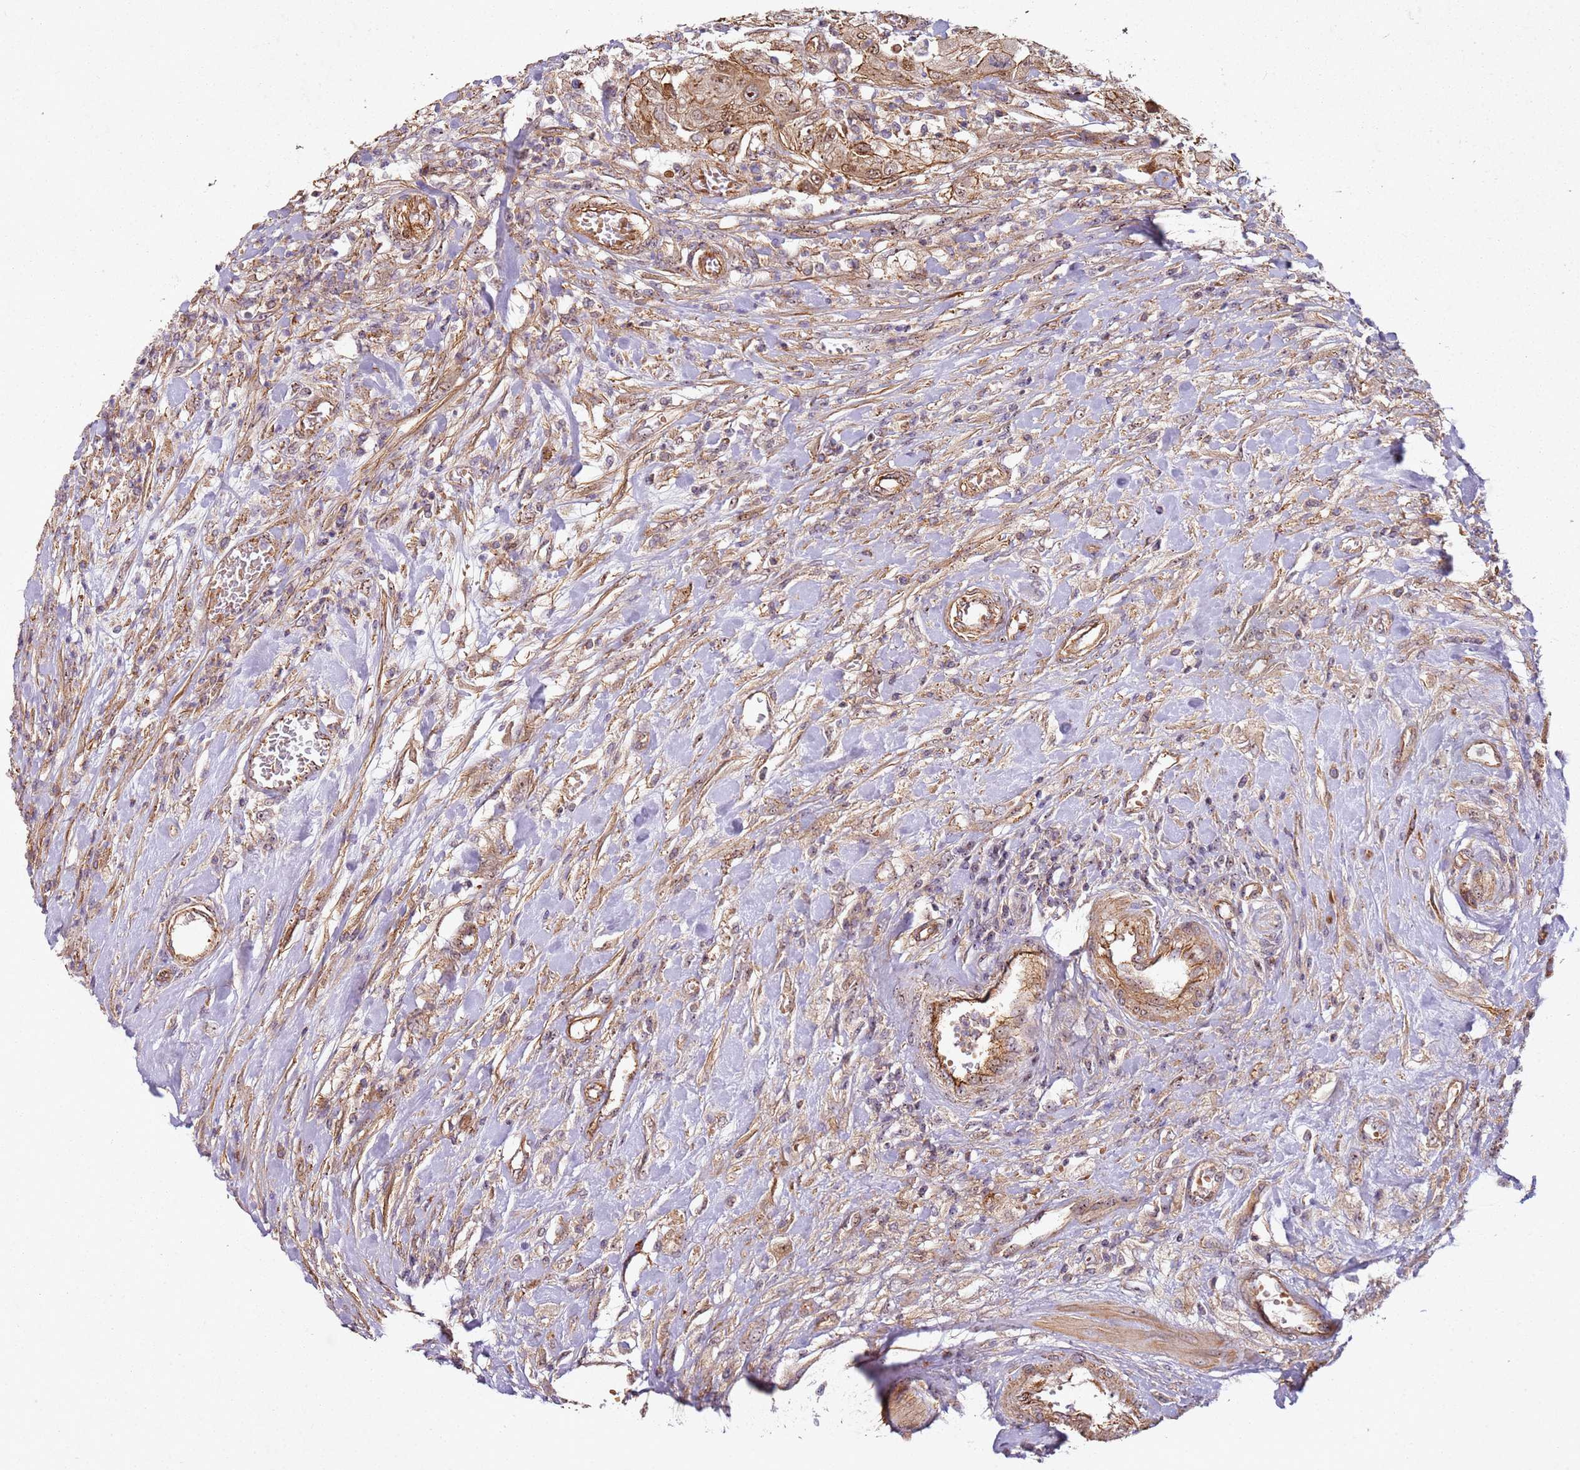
{"staining": {"intensity": "moderate", "quantity": ">75%", "location": "cytoplasmic/membranous,nuclear"}, "tissue": "urothelial cancer", "cell_type": "Tumor cells", "image_type": "cancer", "snomed": [{"axis": "morphology", "description": "Urothelial carcinoma, High grade"}, {"axis": "topography", "description": "Urinary bladder"}], "caption": "The photomicrograph displays a brown stain indicating the presence of a protein in the cytoplasmic/membranous and nuclear of tumor cells in urothelial carcinoma (high-grade).", "gene": "C2CD4B", "patient": {"sex": "female", "age": 79}}